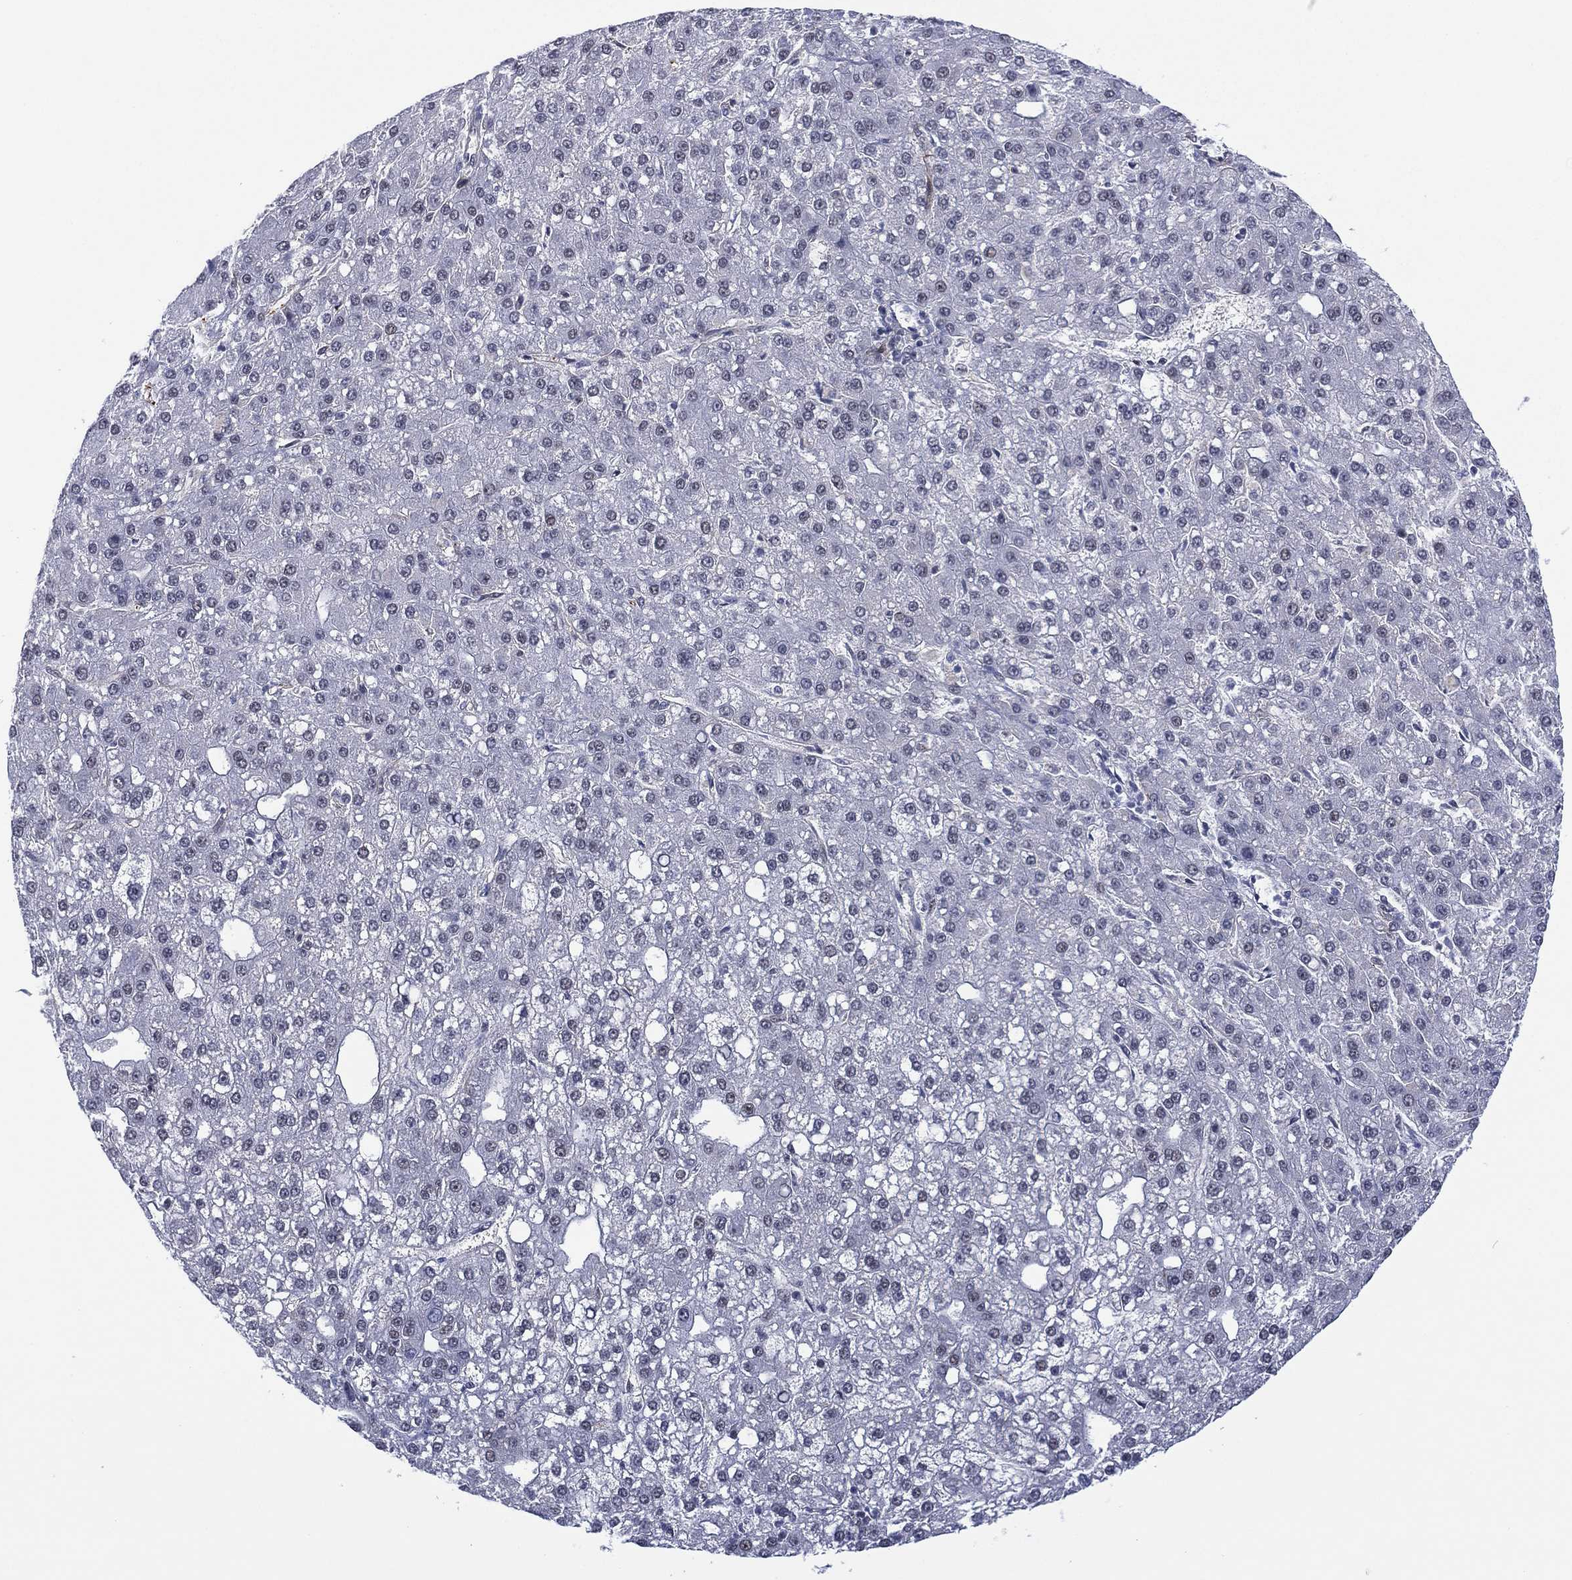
{"staining": {"intensity": "negative", "quantity": "none", "location": "none"}, "tissue": "liver cancer", "cell_type": "Tumor cells", "image_type": "cancer", "snomed": [{"axis": "morphology", "description": "Carcinoma, Hepatocellular, NOS"}, {"axis": "topography", "description": "Liver"}], "caption": "Protein analysis of liver cancer (hepatocellular carcinoma) exhibits no significant positivity in tumor cells.", "gene": "GSE1", "patient": {"sex": "male", "age": 67}}